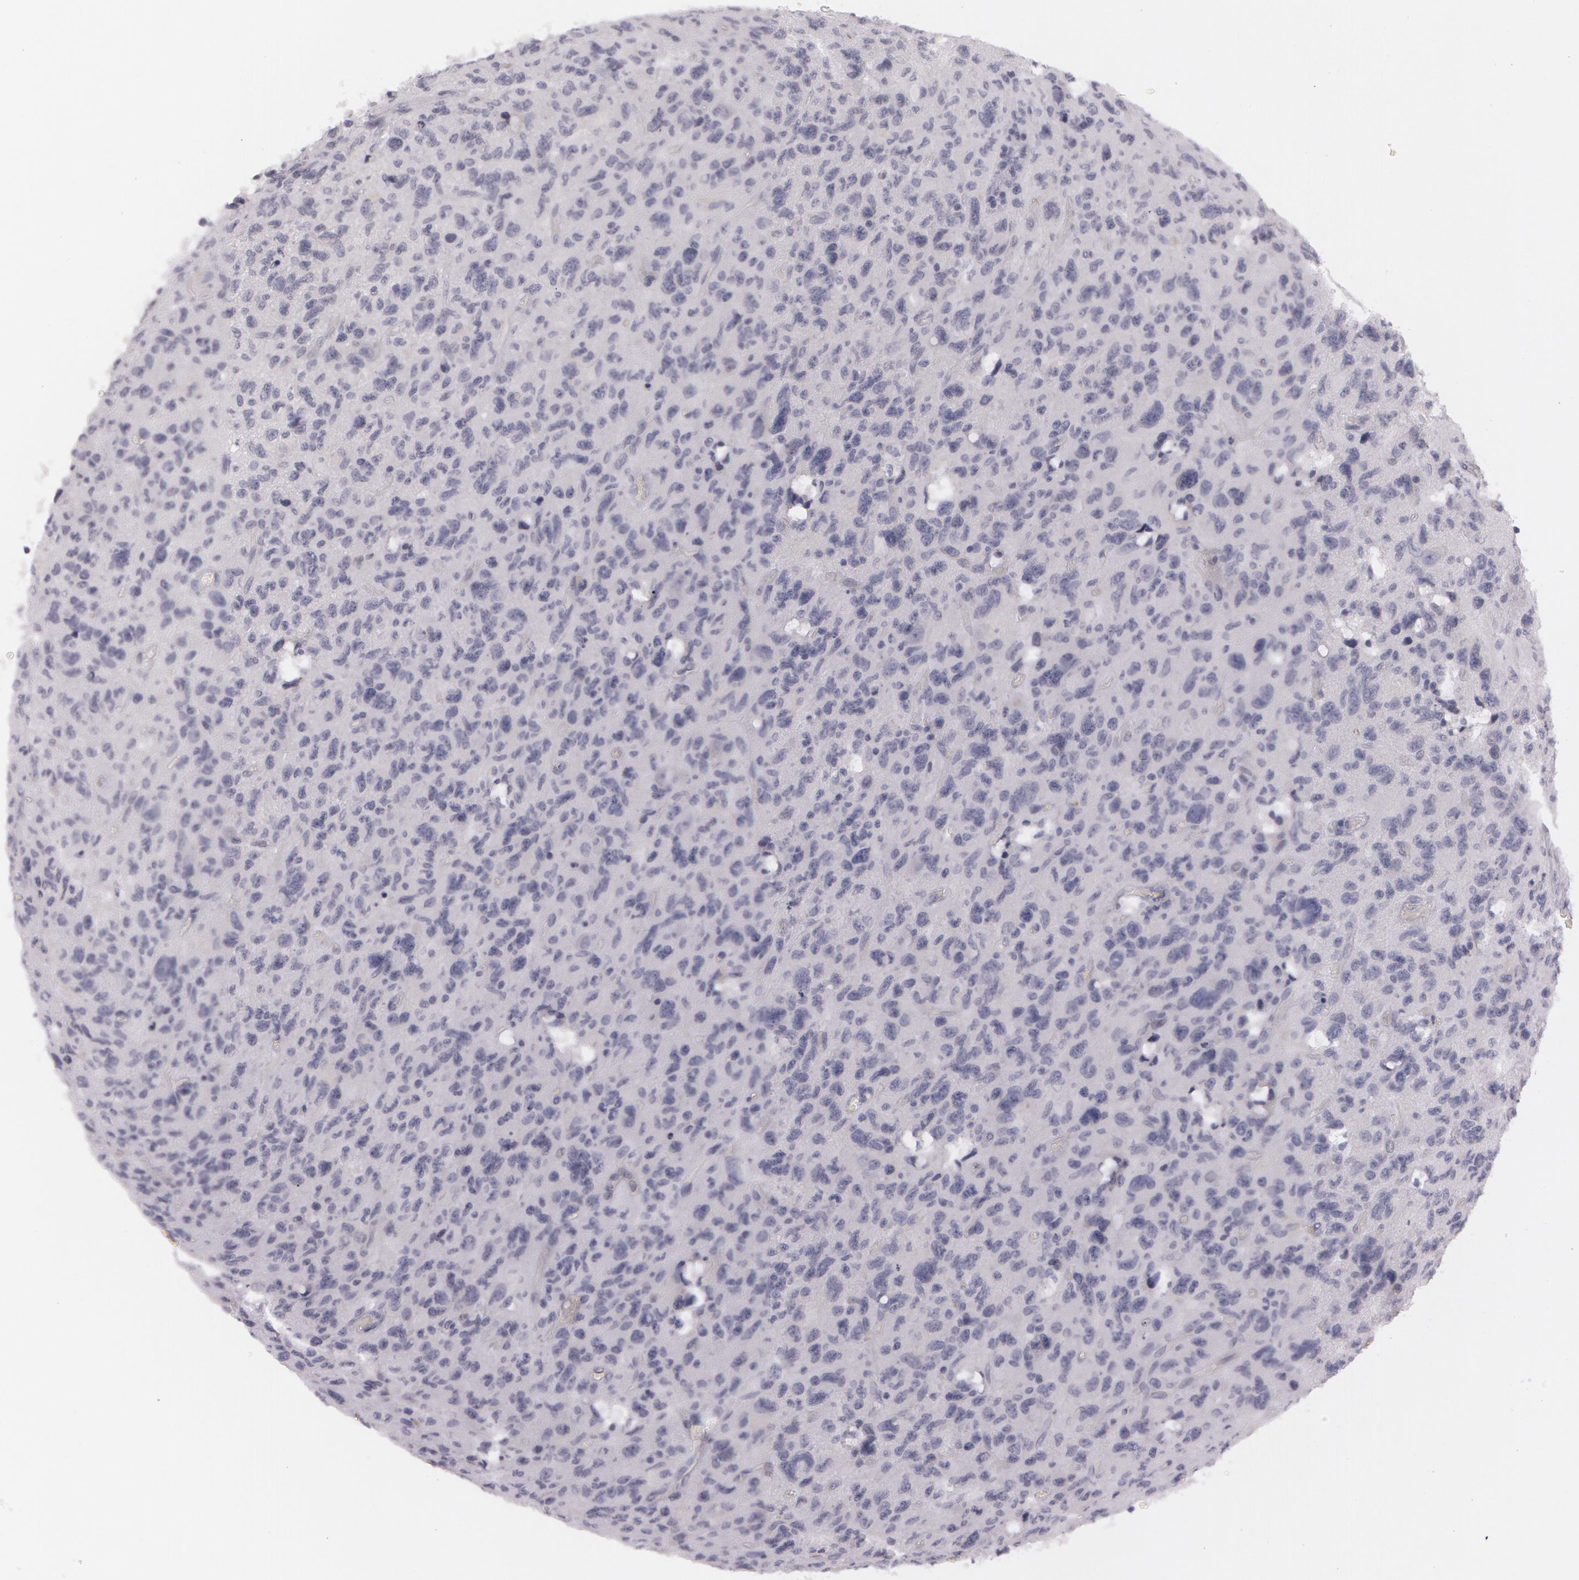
{"staining": {"intensity": "negative", "quantity": "none", "location": "none"}, "tissue": "glioma", "cell_type": "Tumor cells", "image_type": "cancer", "snomed": [{"axis": "morphology", "description": "Glioma, malignant, High grade"}, {"axis": "topography", "description": "Brain"}], "caption": "This is a photomicrograph of immunohistochemistry staining of glioma, which shows no staining in tumor cells.", "gene": "IL1RN", "patient": {"sex": "female", "age": 60}}